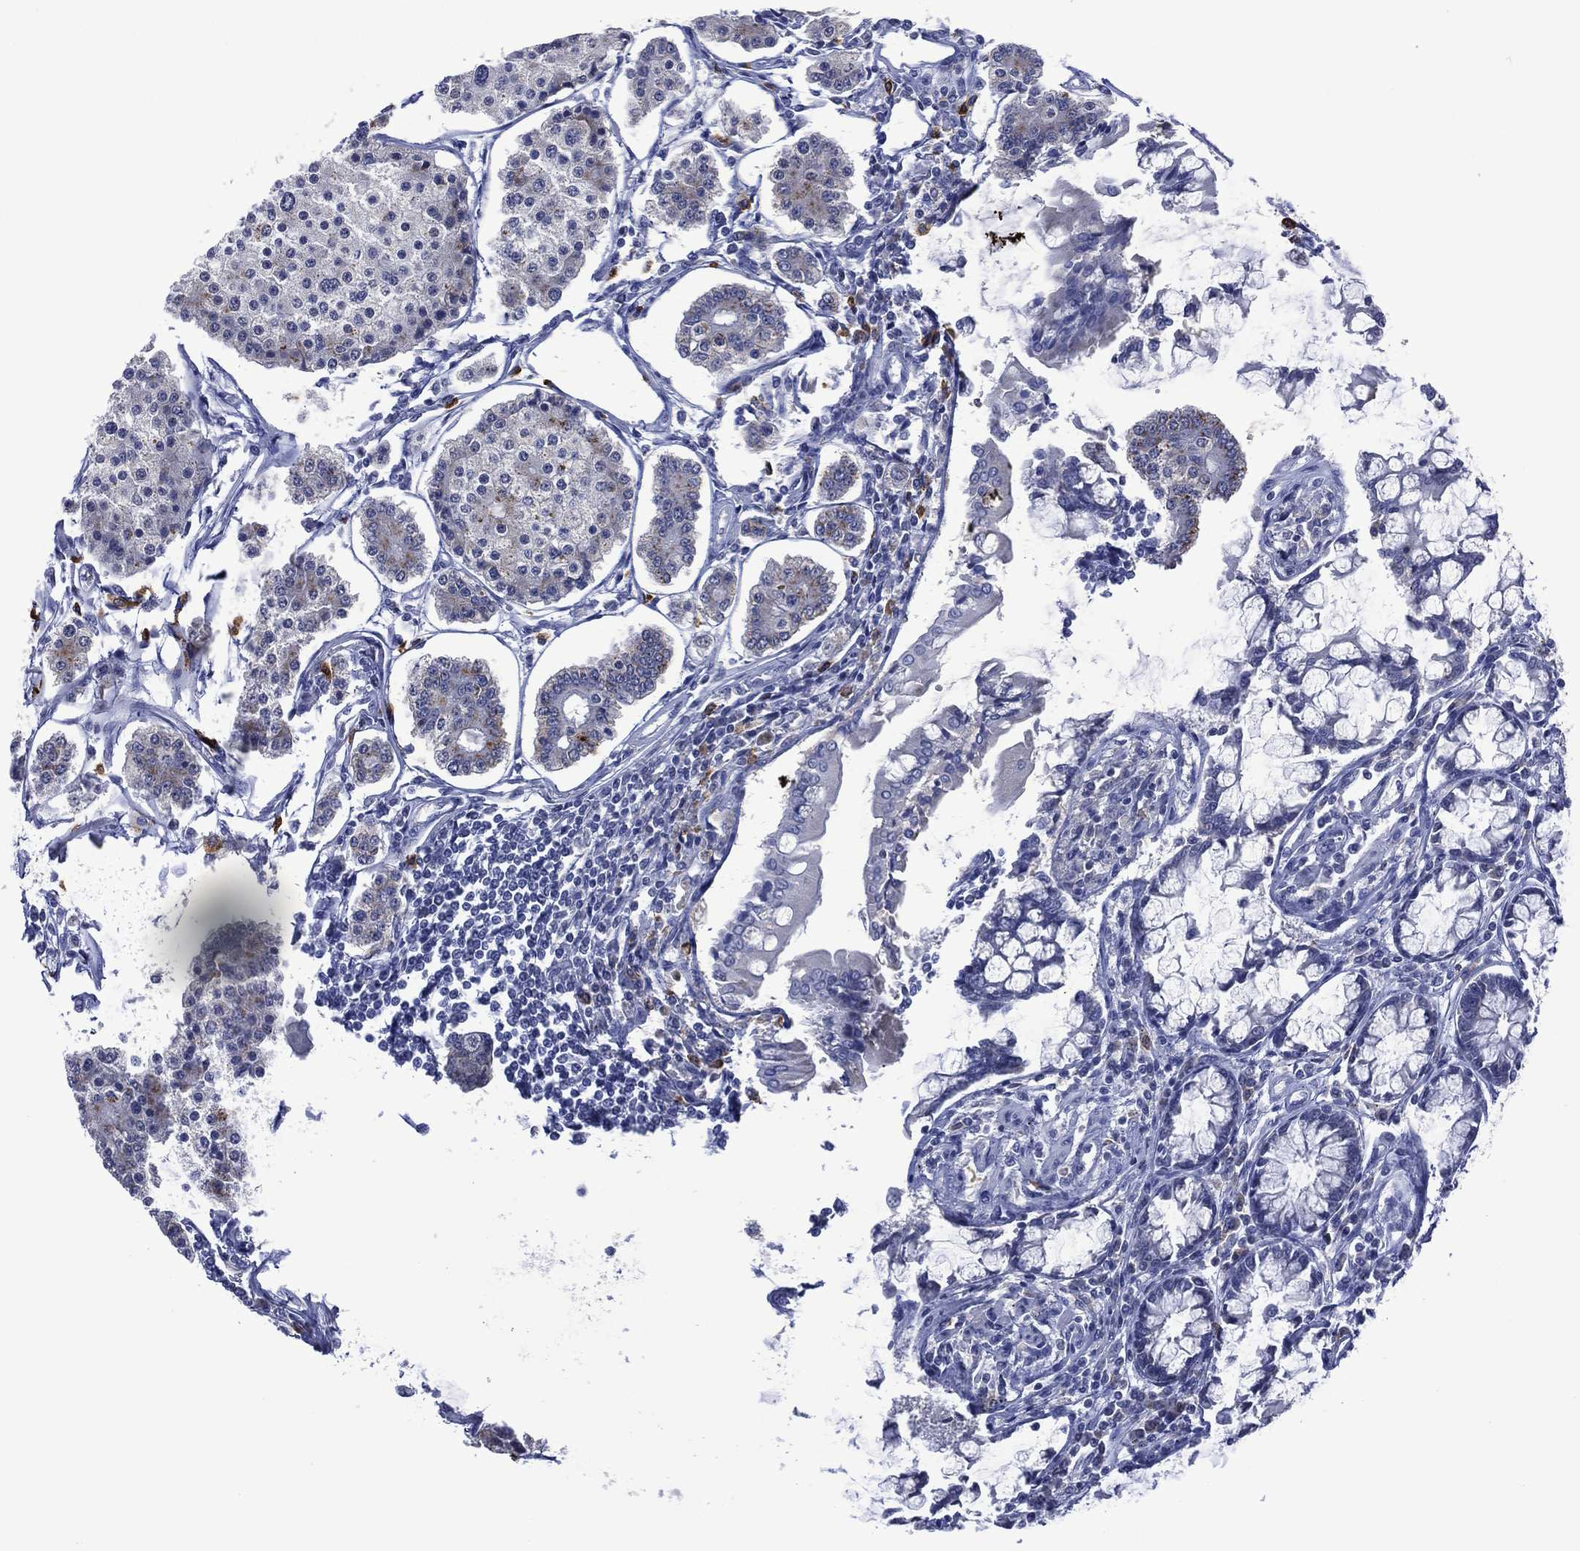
{"staining": {"intensity": "negative", "quantity": "none", "location": "none"}, "tissue": "carcinoid", "cell_type": "Tumor cells", "image_type": "cancer", "snomed": [{"axis": "morphology", "description": "Carcinoid, malignant, NOS"}, {"axis": "topography", "description": "Small intestine"}], "caption": "IHC histopathology image of malignant carcinoid stained for a protein (brown), which reveals no staining in tumor cells.", "gene": "ASB10", "patient": {"sex": "female", "age": 65}}